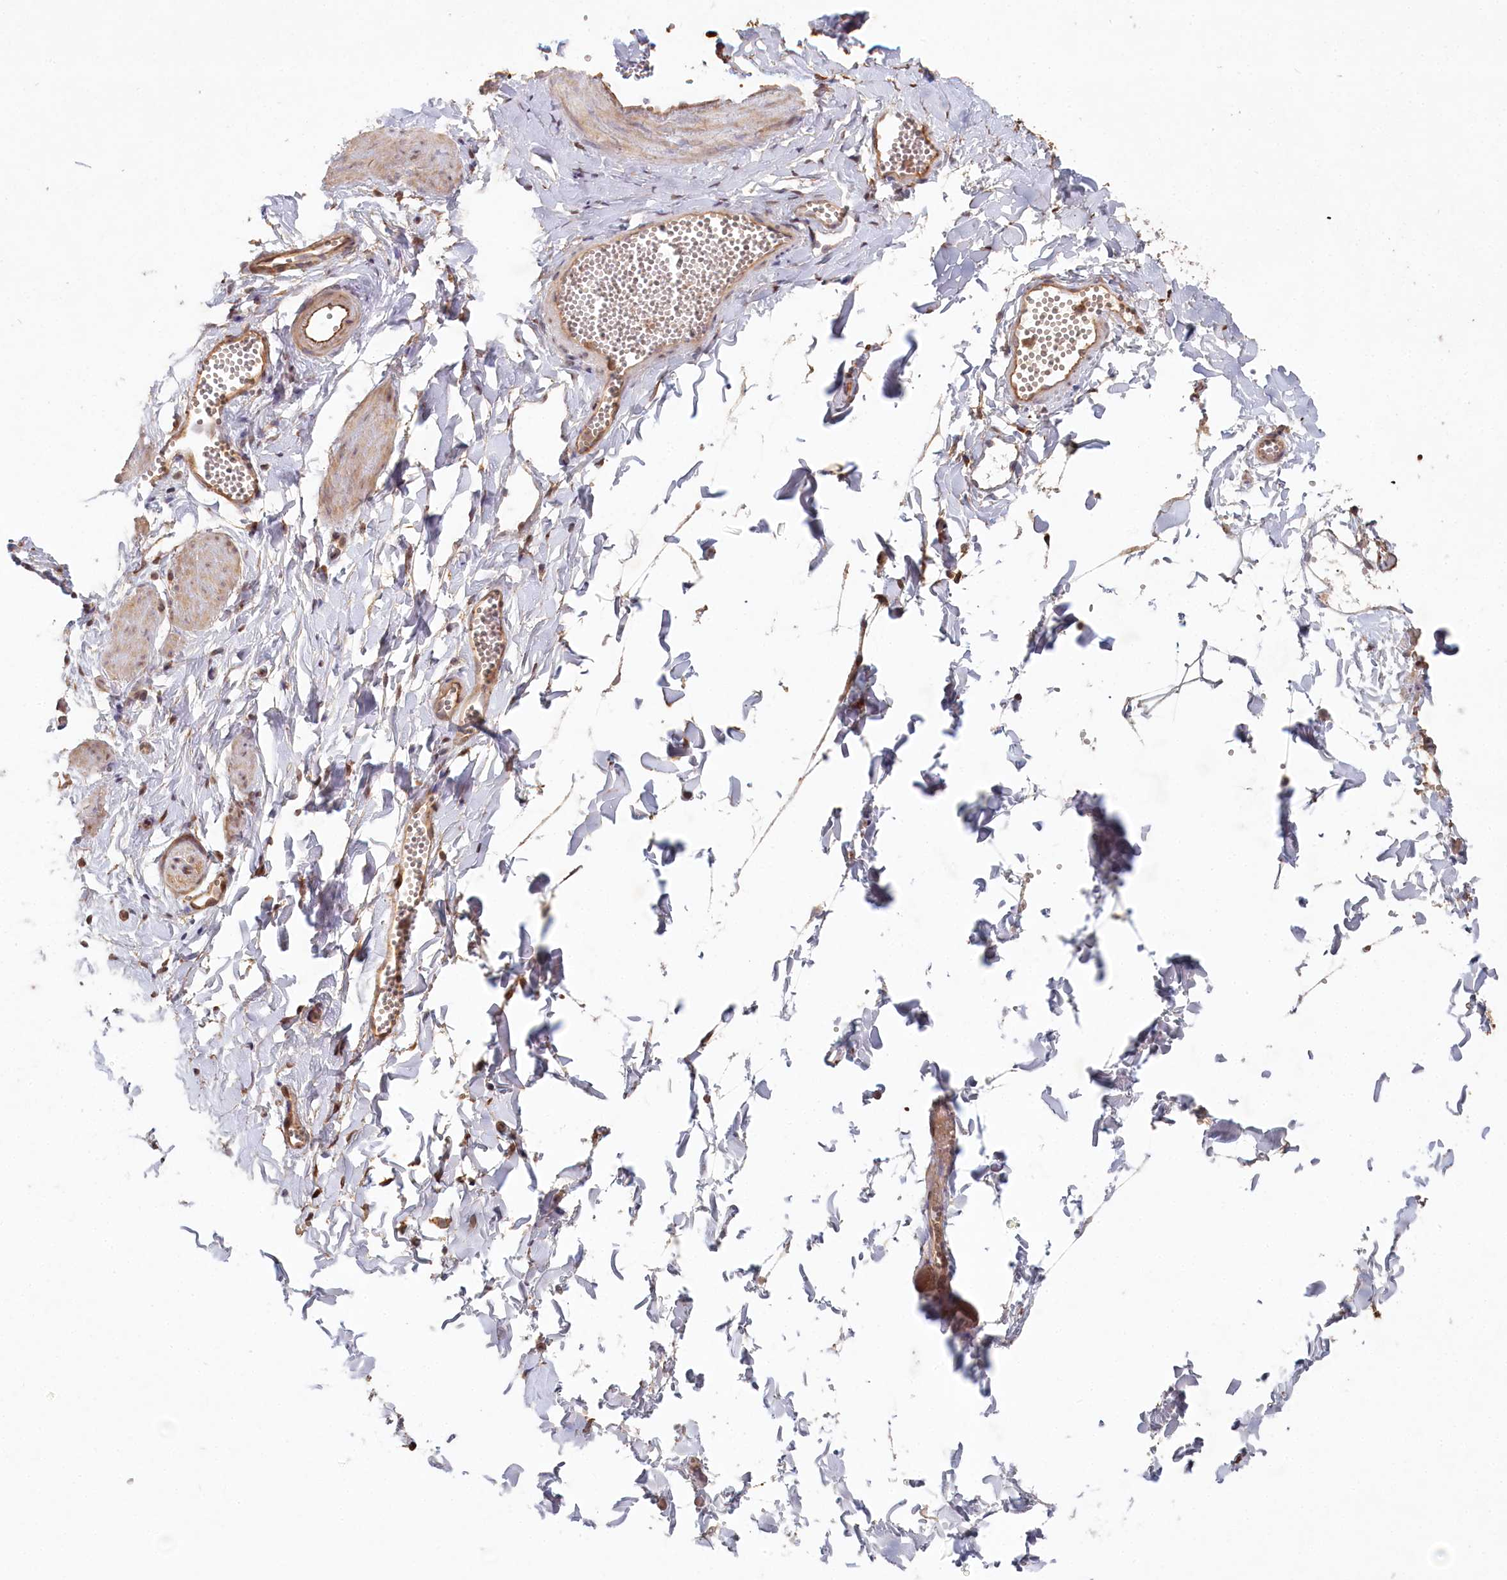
{"staining": {"intensity": "weak", "quantity": ">75%", "location": "cytoplasmic/membranous"}, "tissue": "adipose tissue", "cell_type": "Adipocytes", "image_type": "normal", "snomed": [{"axis": "morphology", "description": "Normal tissue, NOS"}, {"axis": "topography", "description": "Gallbladder"}, {"axis": "topography", "description": "Peripheral nerve tissue"}], "caption": "Protein staining of normal adipose tissue reveals weak cytoplasmic/membranous positivity in about >75% of adipocytes.", "gene": "HAL", "patient": {"sex": "male", "age": 38}}